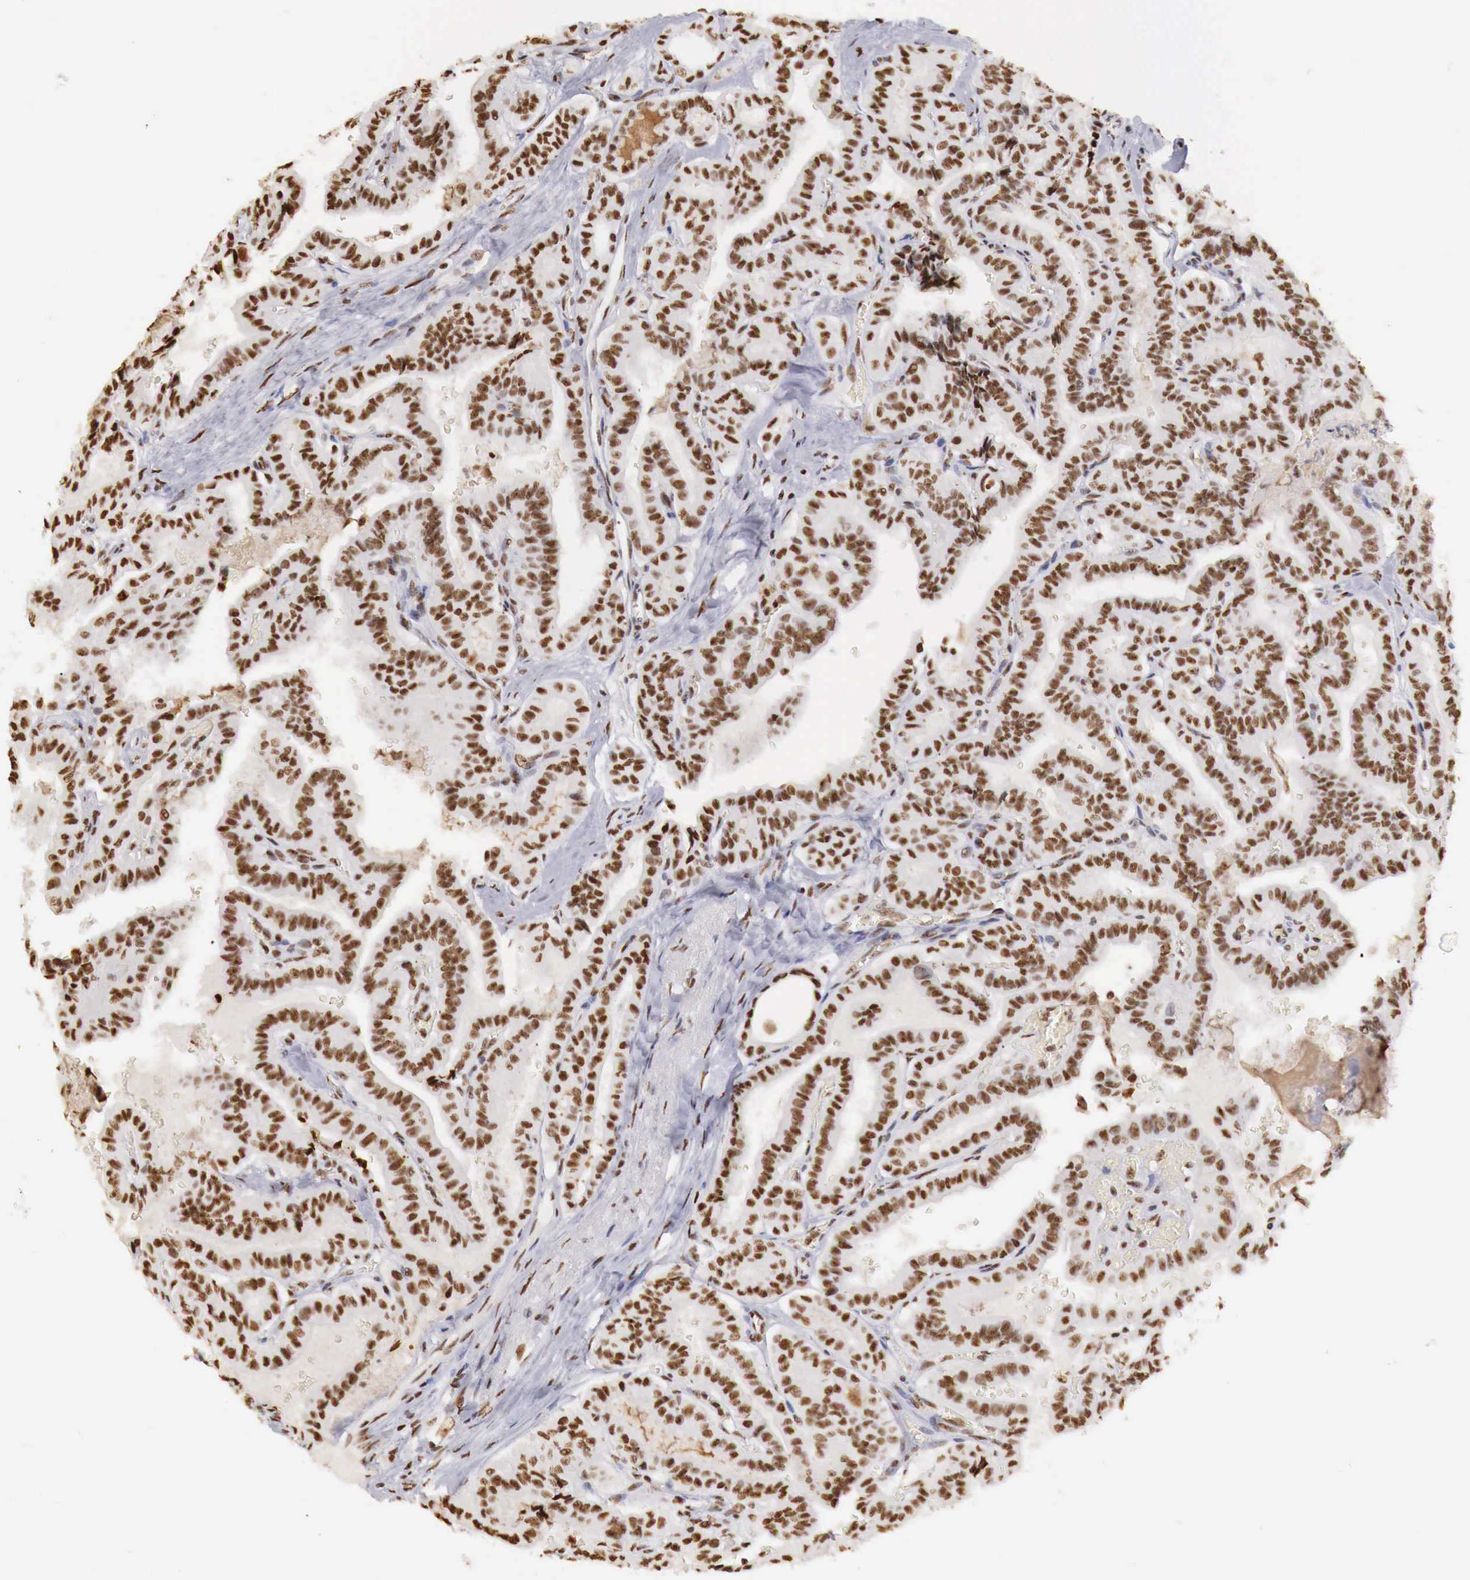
{"staining": {"intensity": "strong", "quantity": ">75%", "location": "nuclear"}, "tissue": "thyroid cancer", "cell_type": "Tumor cells", "image_type": "cancer", "snomed": [{"axis": "morphology", "description": "Papillary adenocarcinoma, NOS"}, {"axis": "topography", "description": "Thyroid gland"}], "caption": "Immunohistochemical staining of human thyroid cancer (papillary adenocarcinoma) demonstrates high levels of strong nuclear expression in about >75% of tumor cells. (Stains: DAB in brown, nuclei in blue, Microscopy: brightfield microscopy at high magnification).", "gene": "DKC1", "patient": {"sex": "male", "age": 87}}